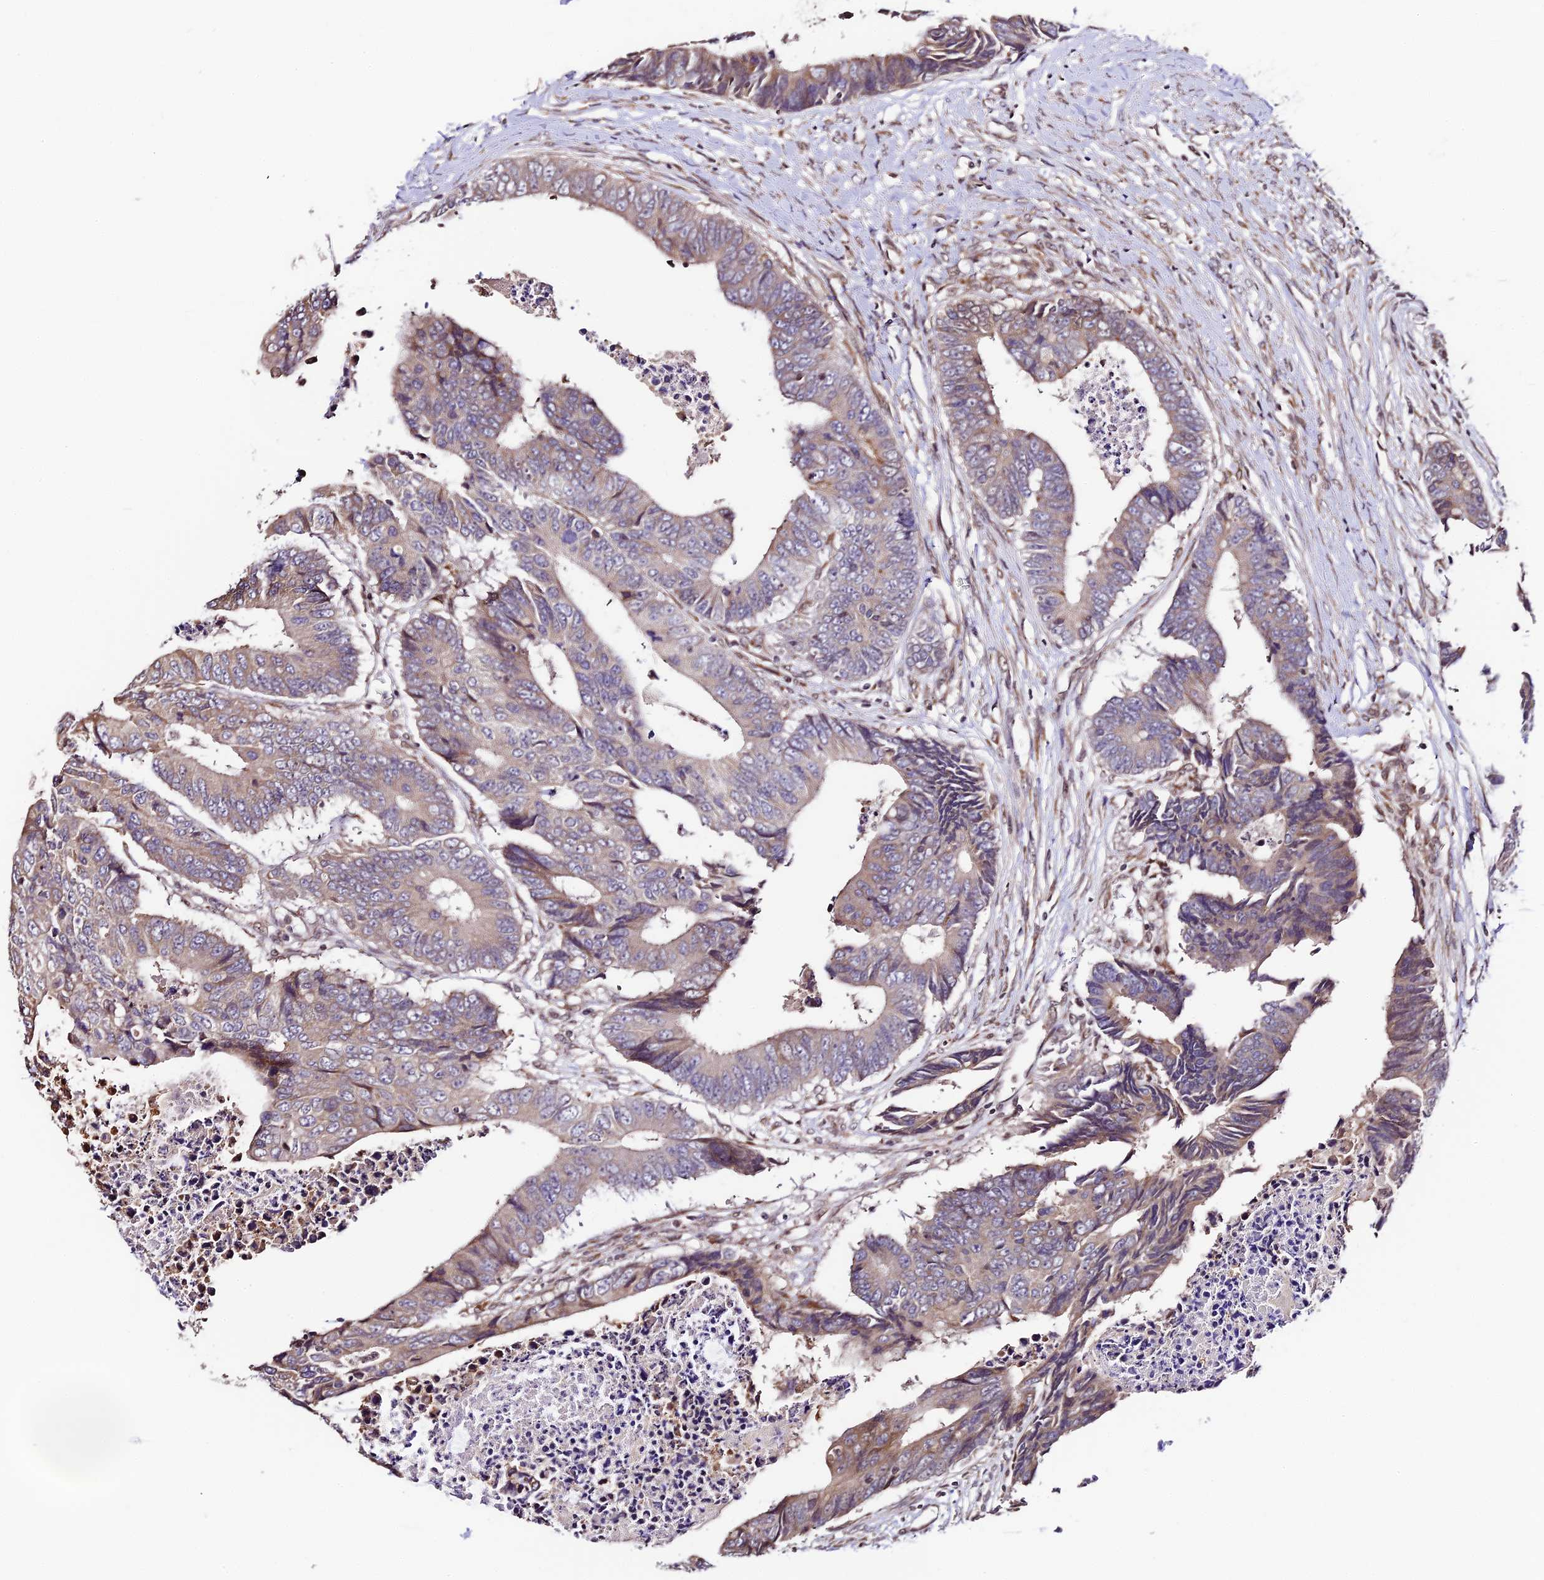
{"staining": {"intensity": "weak", "quantity": "<25%", "location": "cytoplasmic/membranous"}, "tissue": "colorectal cancer", "cell_type": "Tumor cells", "image_type": "cancer", "snomed": [{"axis": "morphology", "description": "Adenocarcinoma, NOS"}, {"axis": "topography", "description": "Rectum"}], "caption": "This is an immunohistochemistry (IHC) histopathology image of colorectal cancer. There is no expression in tumor cells.", "gene": "TRIM22", "patient": {"sex": "male", "age": 84}}